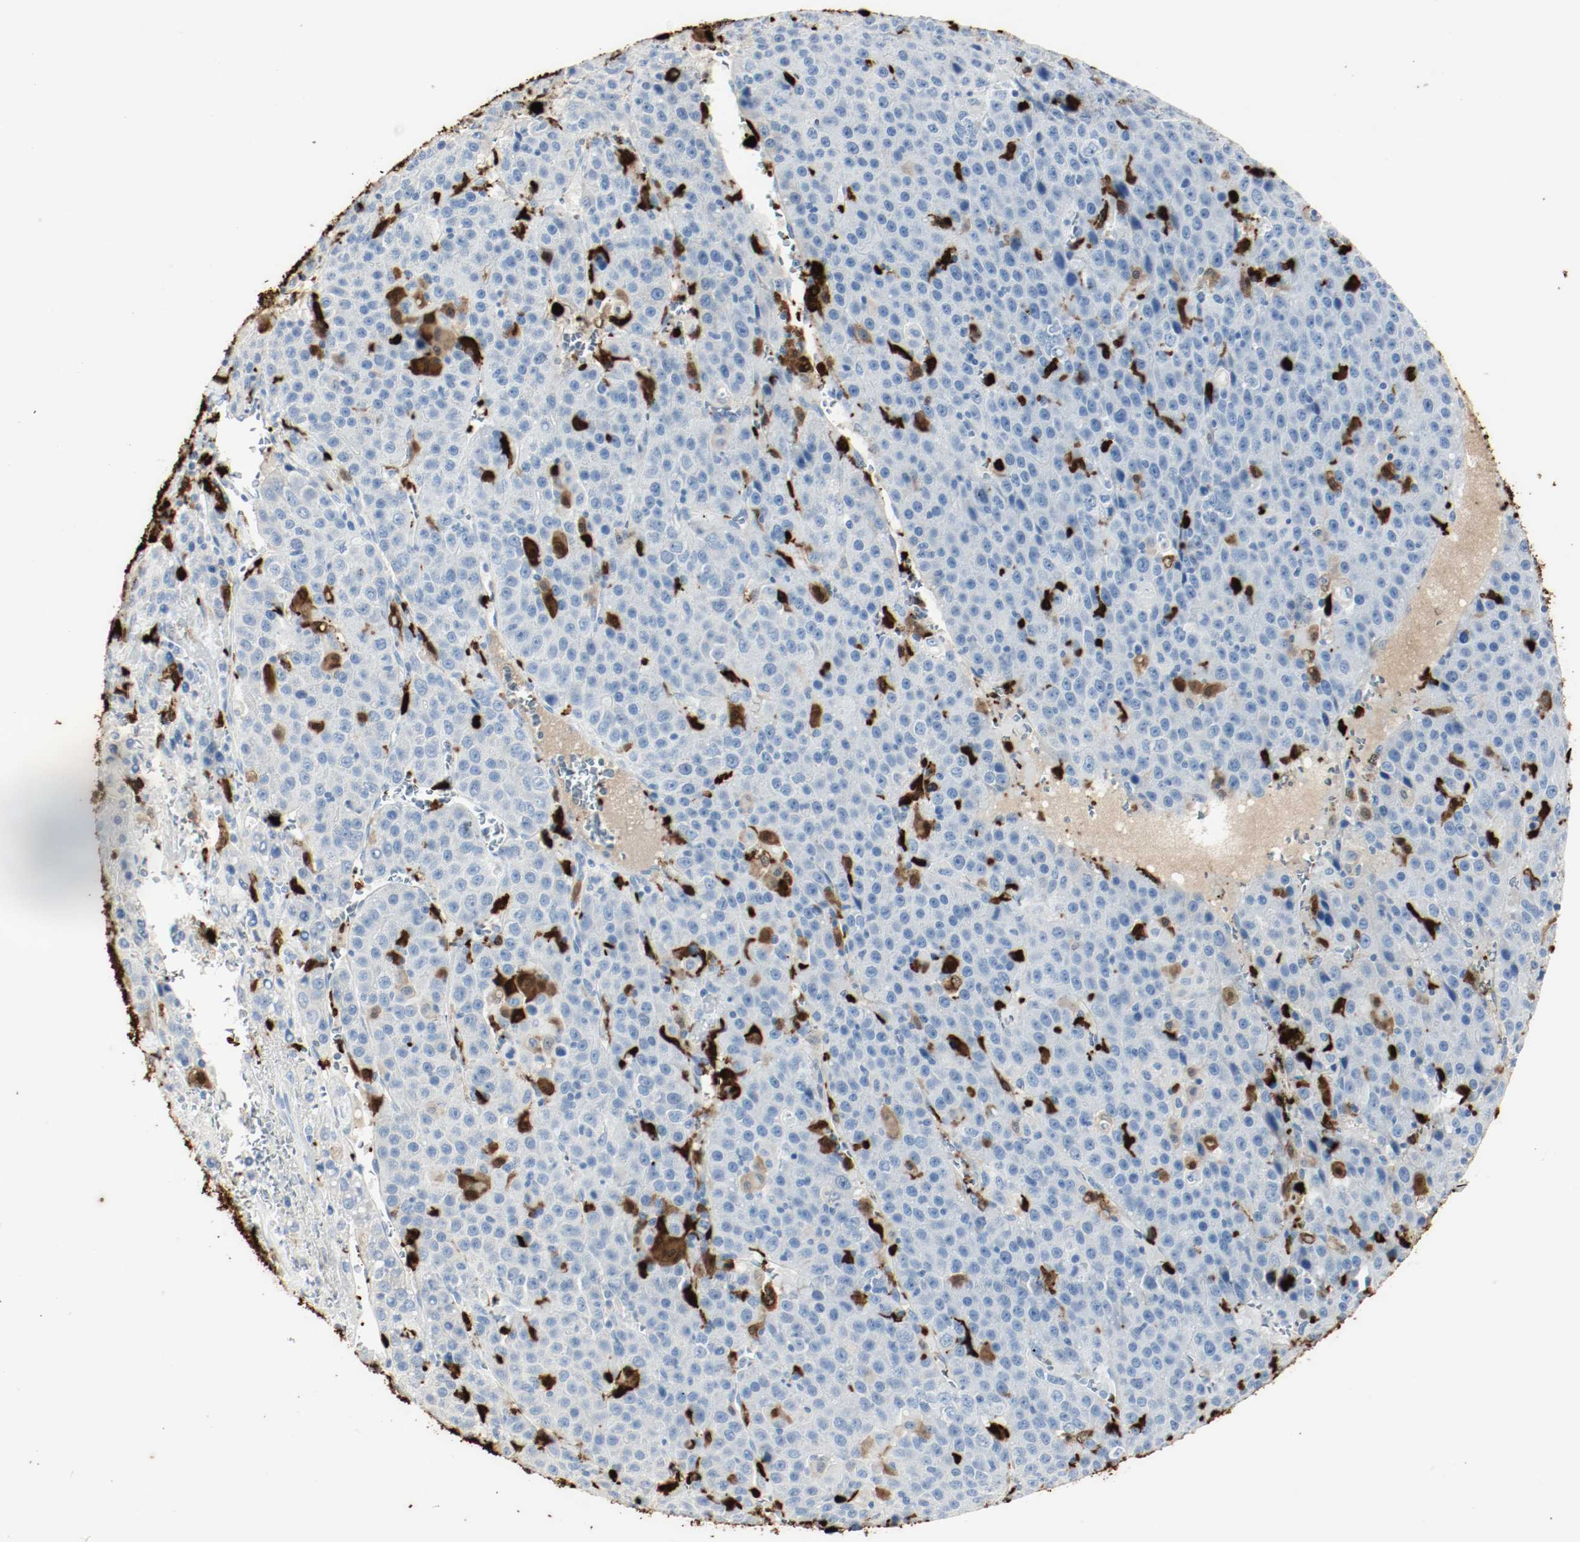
{"staining": {"intensity": "negative", "quantity": "none", "location": "none"}, "tissue": "liver cancer", "cell_type": "Tumor cells", "image_type": "cancer", "snomed": [{"axis": "morphology", "description": "Carcinoma, Hepatocellular, NOS"}, {"axis": "topography", "description": "Liver"}], "caption": "Liver cancer was stained to show a protein in brown. There is no significant expression in tumor cells. (DAB (3,3'-diaminobenzidine) IHC, high magnification).", "gene": "S100A9", "patient": {"sex": "female", "age": 53}}